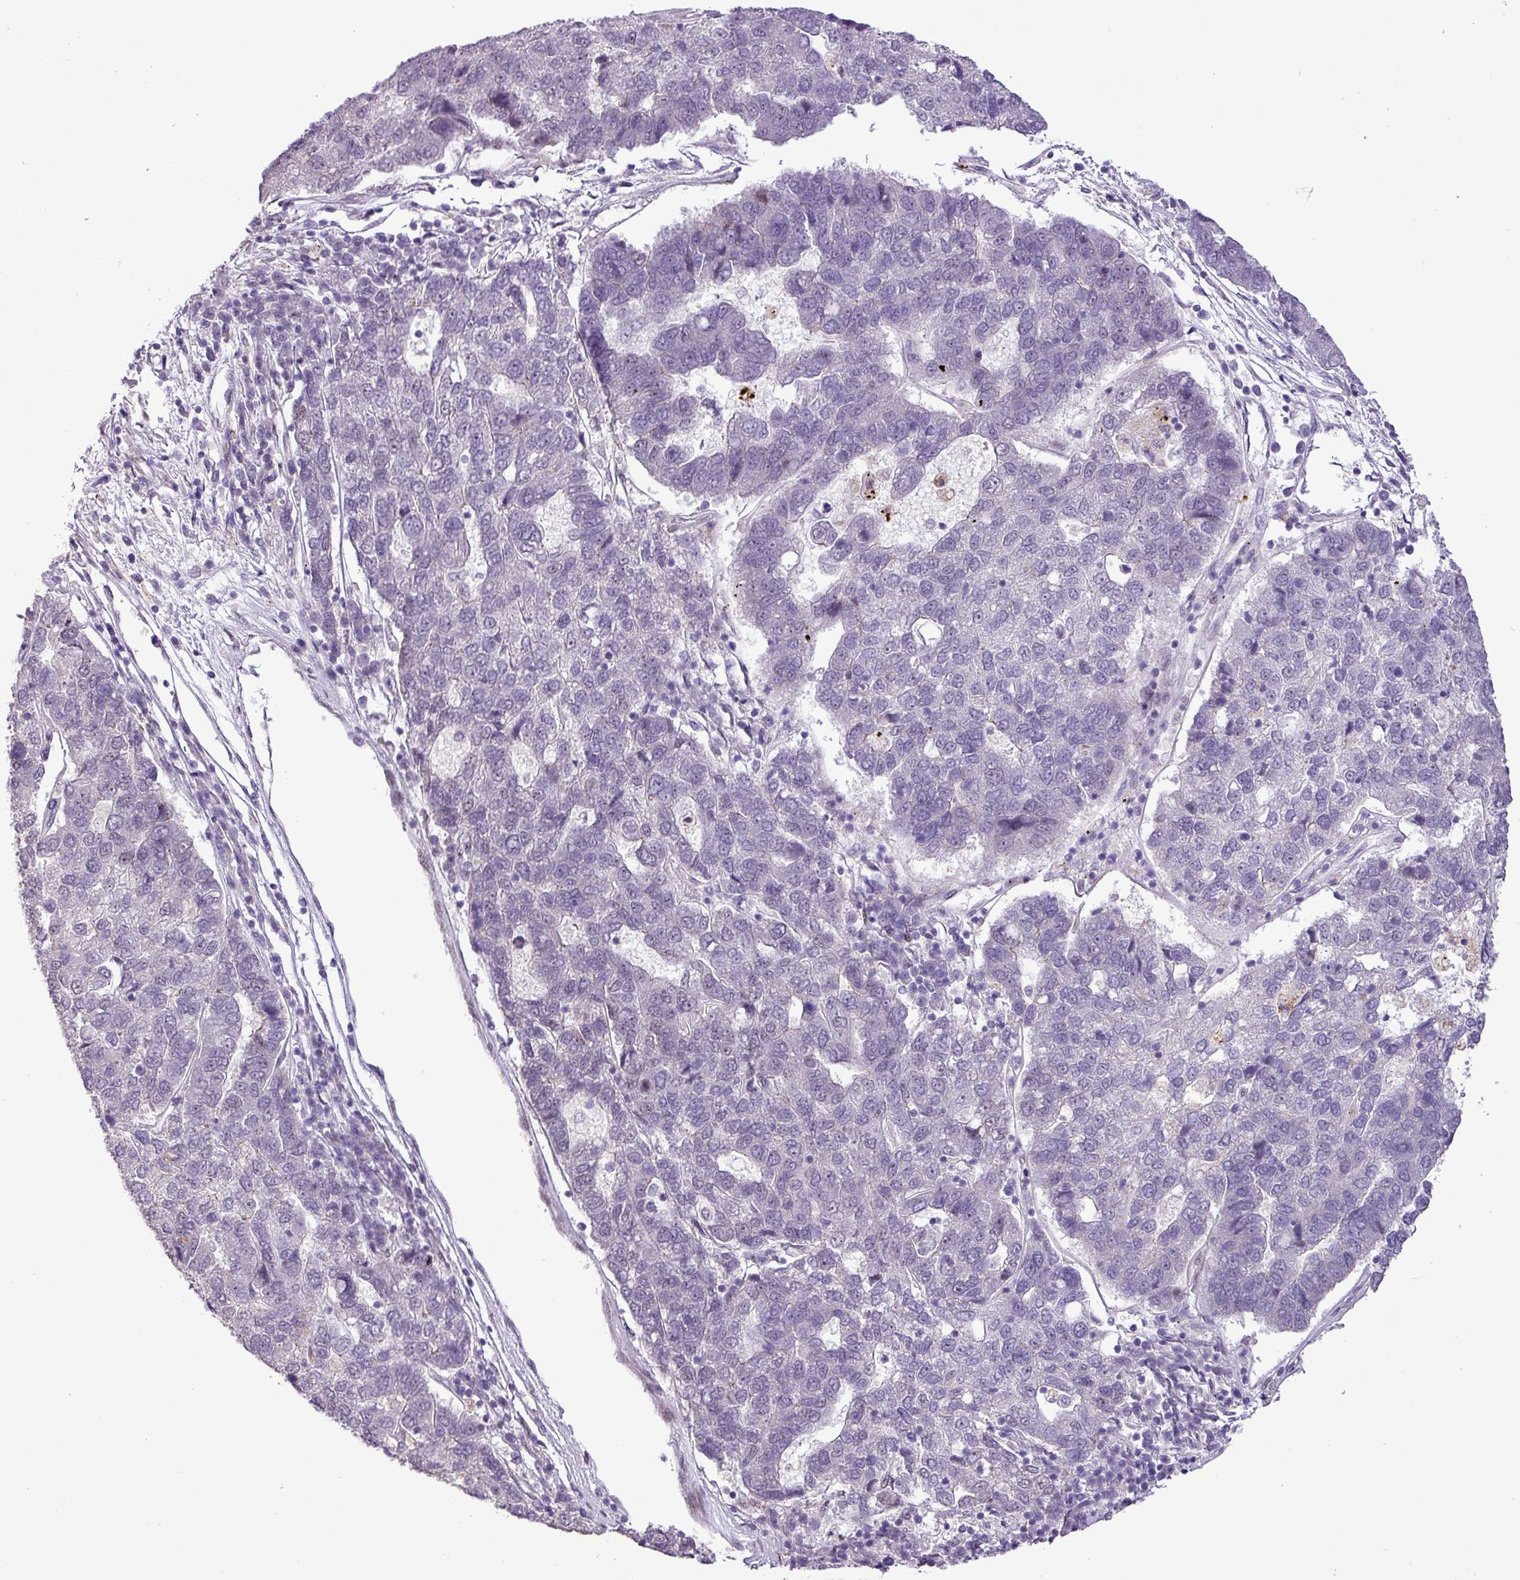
{"staining": {"intensity": "negative", "quantity": "none", "location": "none"}, "tissue": "pancreatic cancer", "cell_type": "Tumor cells", "image_type": "cancer", "snomed": [{"axis": "morphology", "description": "Adenocarcinoma, NOS"}, {"axis": "topography", "description": "Pancreas"}], "caption": "Immunohistochemical staining of human adenocarcinoma (pancreatic) shows no significant expression in tumor cells.", "gene": "ZNF354A", "patient": {"sex": "female", "age": 61}}